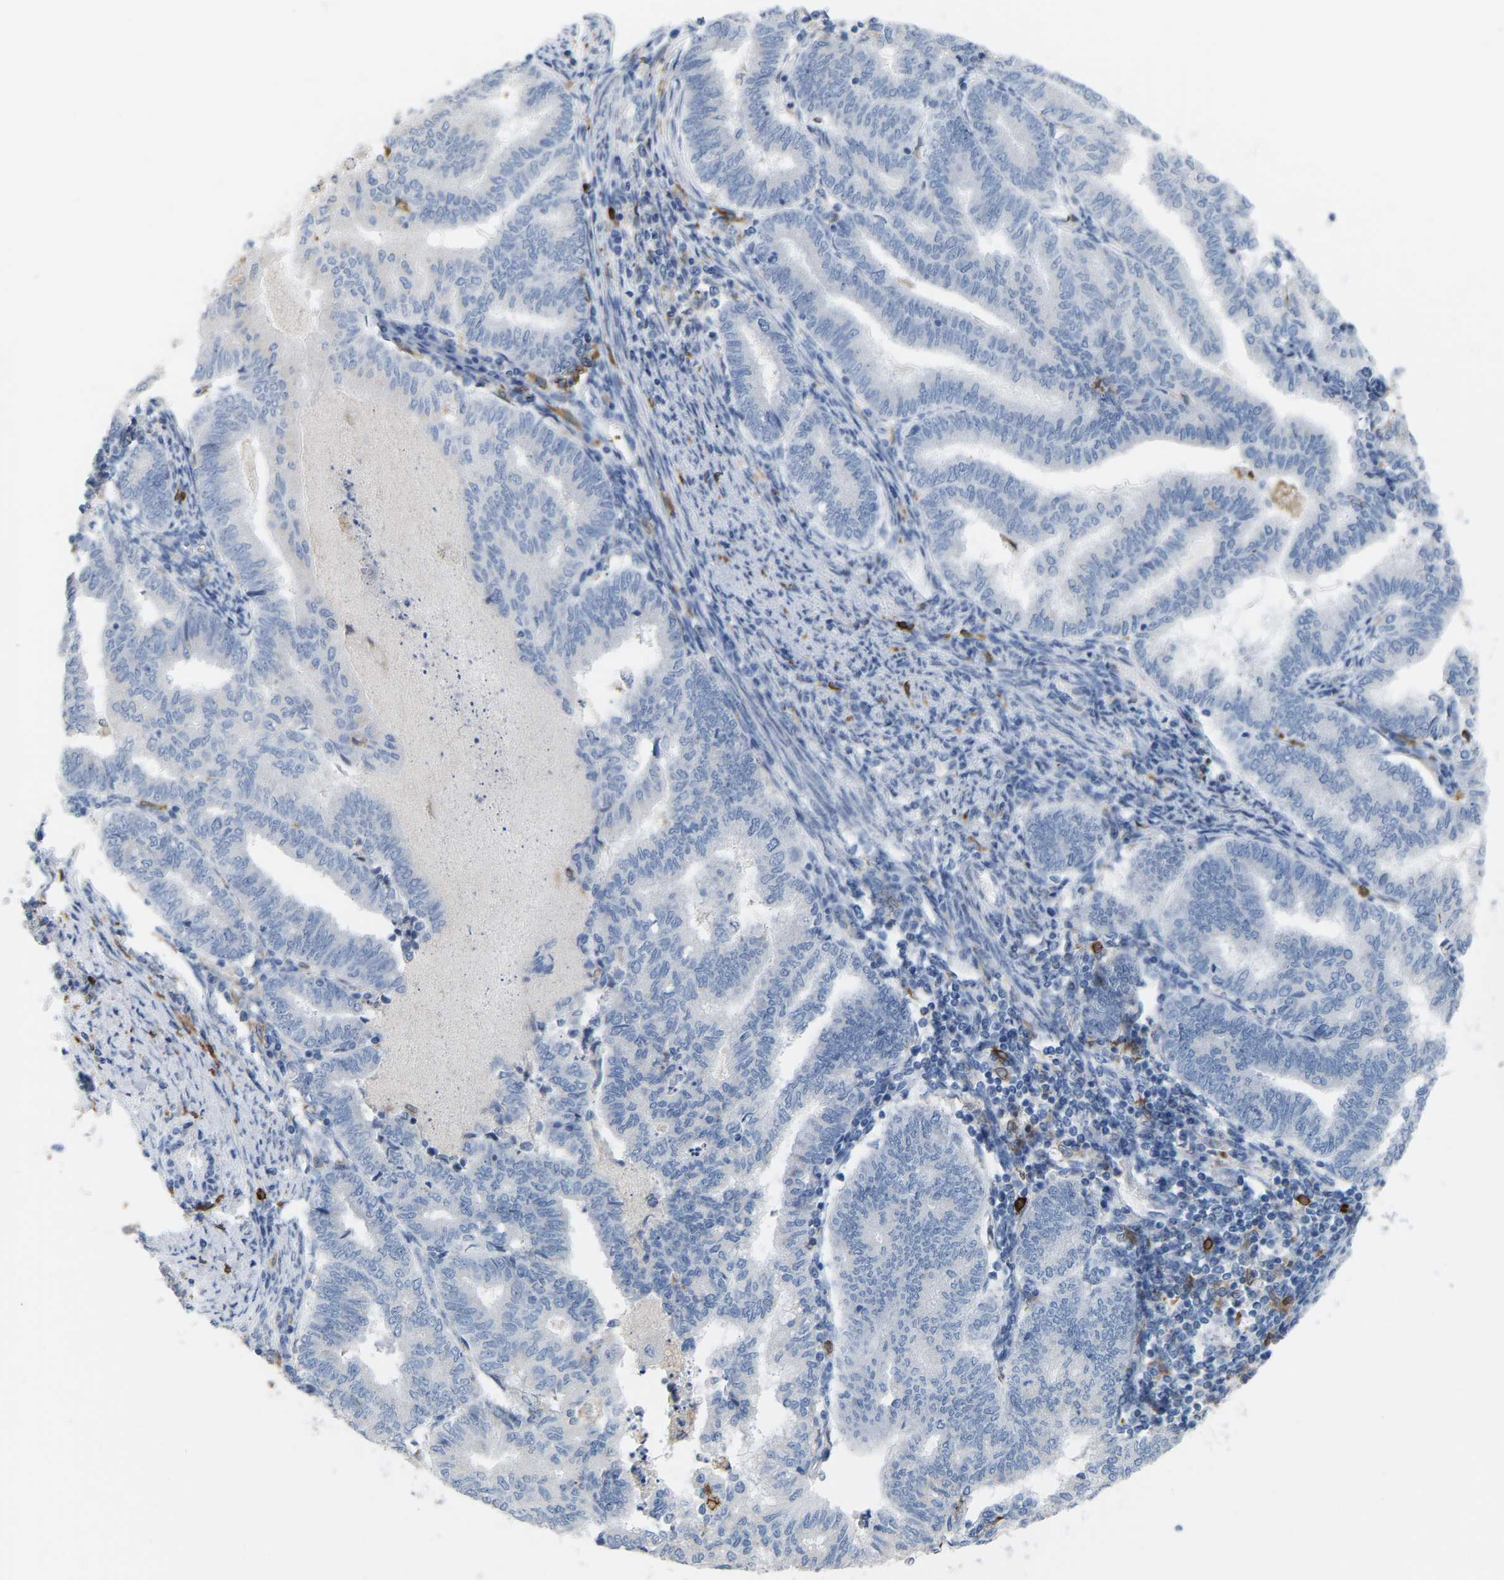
{"staining": {"intensity": "negative", "quantity": "none", "location": "none"}, "tissue": "endometrial cancer", "cell_type": "Tumor cells", "image_type": "cancer", "snomed": [{"axis": "morphology", "description": "Polyp, NOS"}, {"axis": "morphology", "description": "Adenocarcinoma, NOS"}, {"axis": "morphology", "description": "Adenoma, NOS"}, {"axis": "topography", "description": "Endometrium"}], "caption": "An image of human endometrial cancer is negative for staining in tumor cells.", "gene": "PTGS1", "patient": {"sex": "female", "age": 79}}